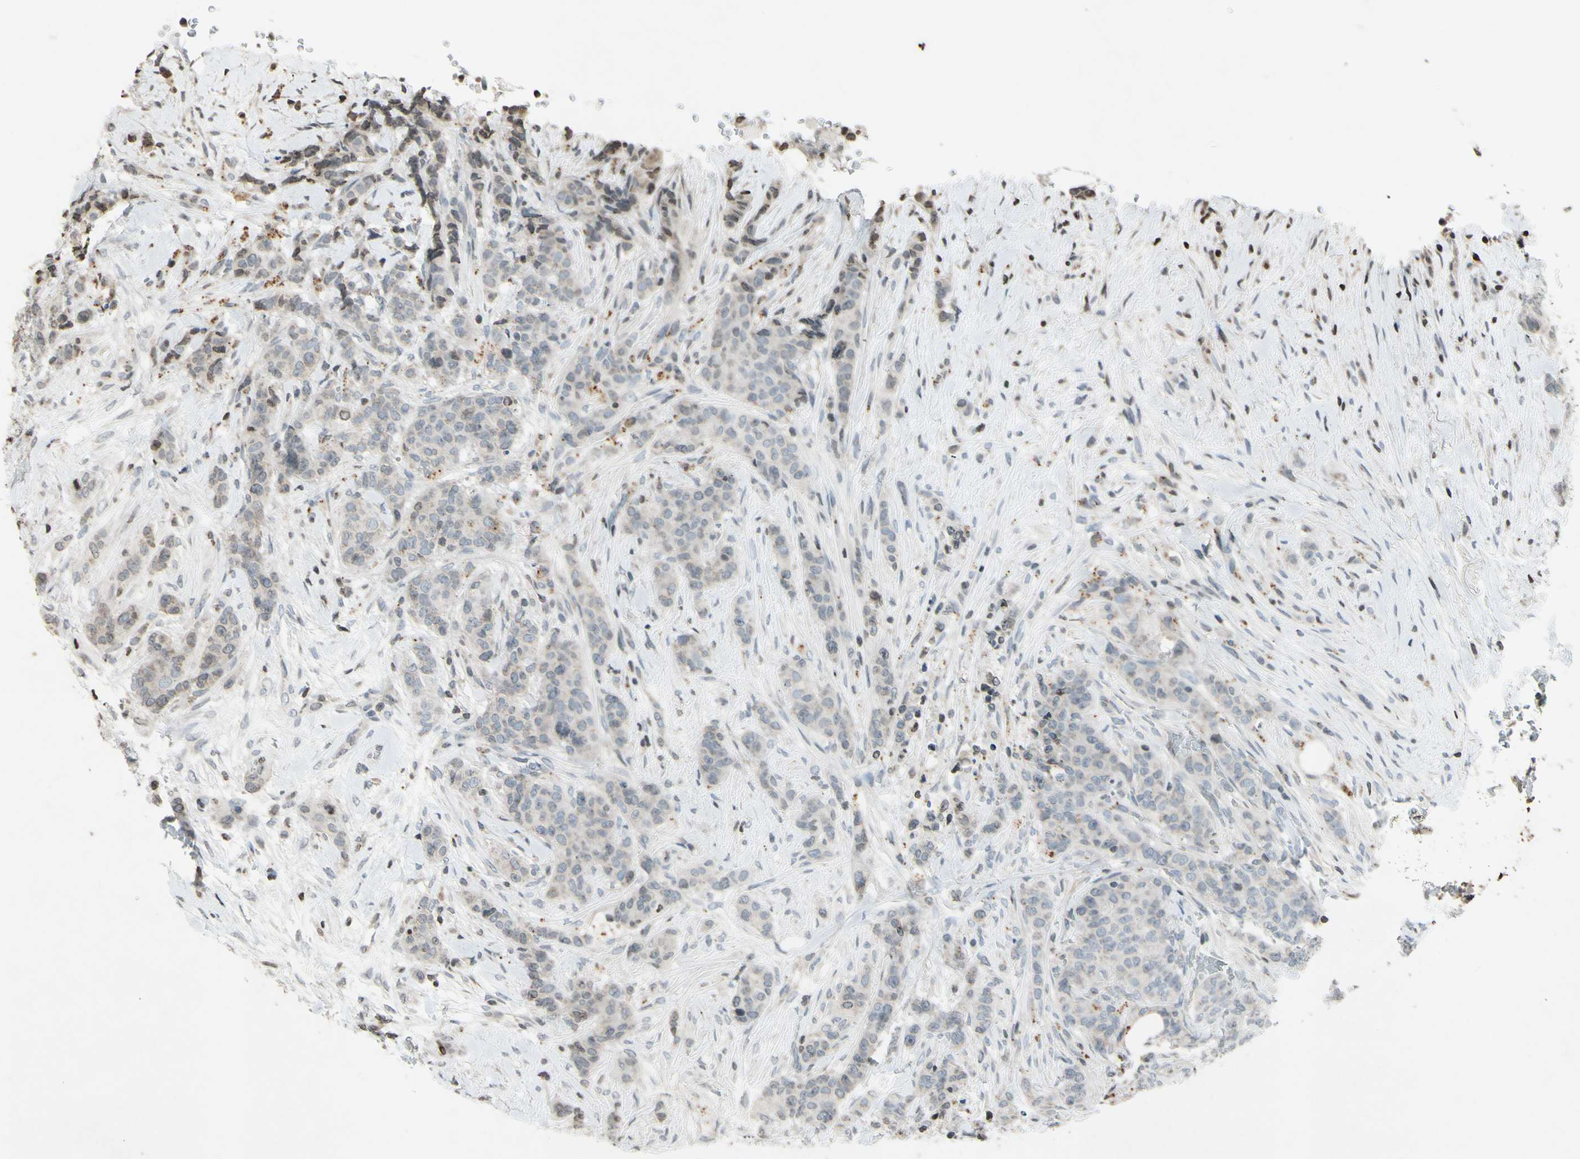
{"staining": {"intensity": "weak", "quantity": ">75%", "location": "cytoplasmic/membranous"}, "tissue": "breast cancer", "cell_type": "Tumor cells", "image_type": "cancer", "snomed": [{"axis": "morphology", "description": "Duct carcinoma"}, {"axis": "topography", "description": "Breast"}], "caption": "The micrograph demonstrates staining of breast cancer, revealing weak cytoplasmic/membranous protein staining (brown color) within tumor cells. Nuclei are stained in blue.", "gene": "CLDN11", "patient": {"sex": "female", "age": 40}}